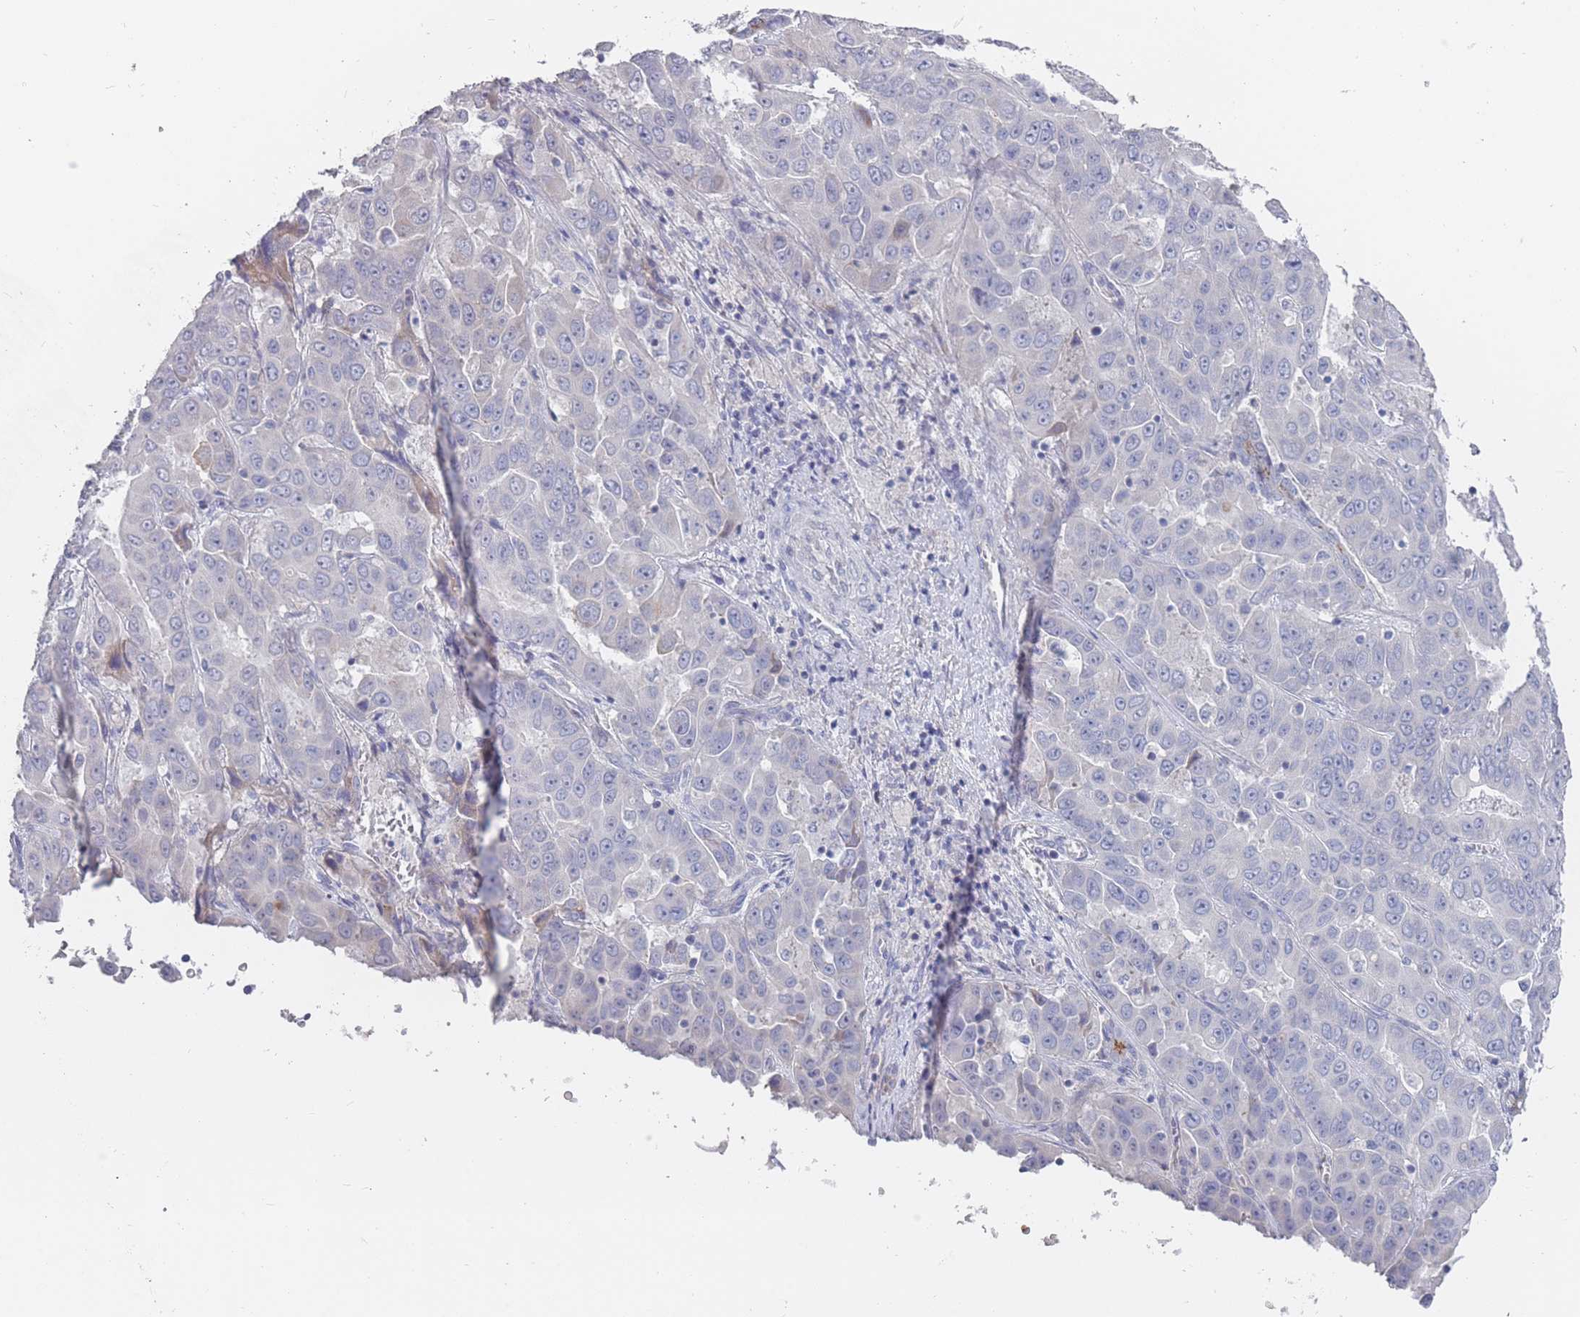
{"staining": {"intensity": "negative", "quantity": "none", "location": "none"}, "tissue": "liver cancer", "cell_type": "Tumor cells", "image_type": "cancer", "snomed": [{"axis": "morphology", "description": "Cholangiocarcinoma"}, {"axis": "topography", "description": "Liver"}], "caption": "The immunohistochemistry (IHC) histopathology image has no significant staining in tumor cells of liver cancer (cholangiocarcinoma) tissue.", "gene": "PIGU", "patient": {"sex": "female", "age": 52}}